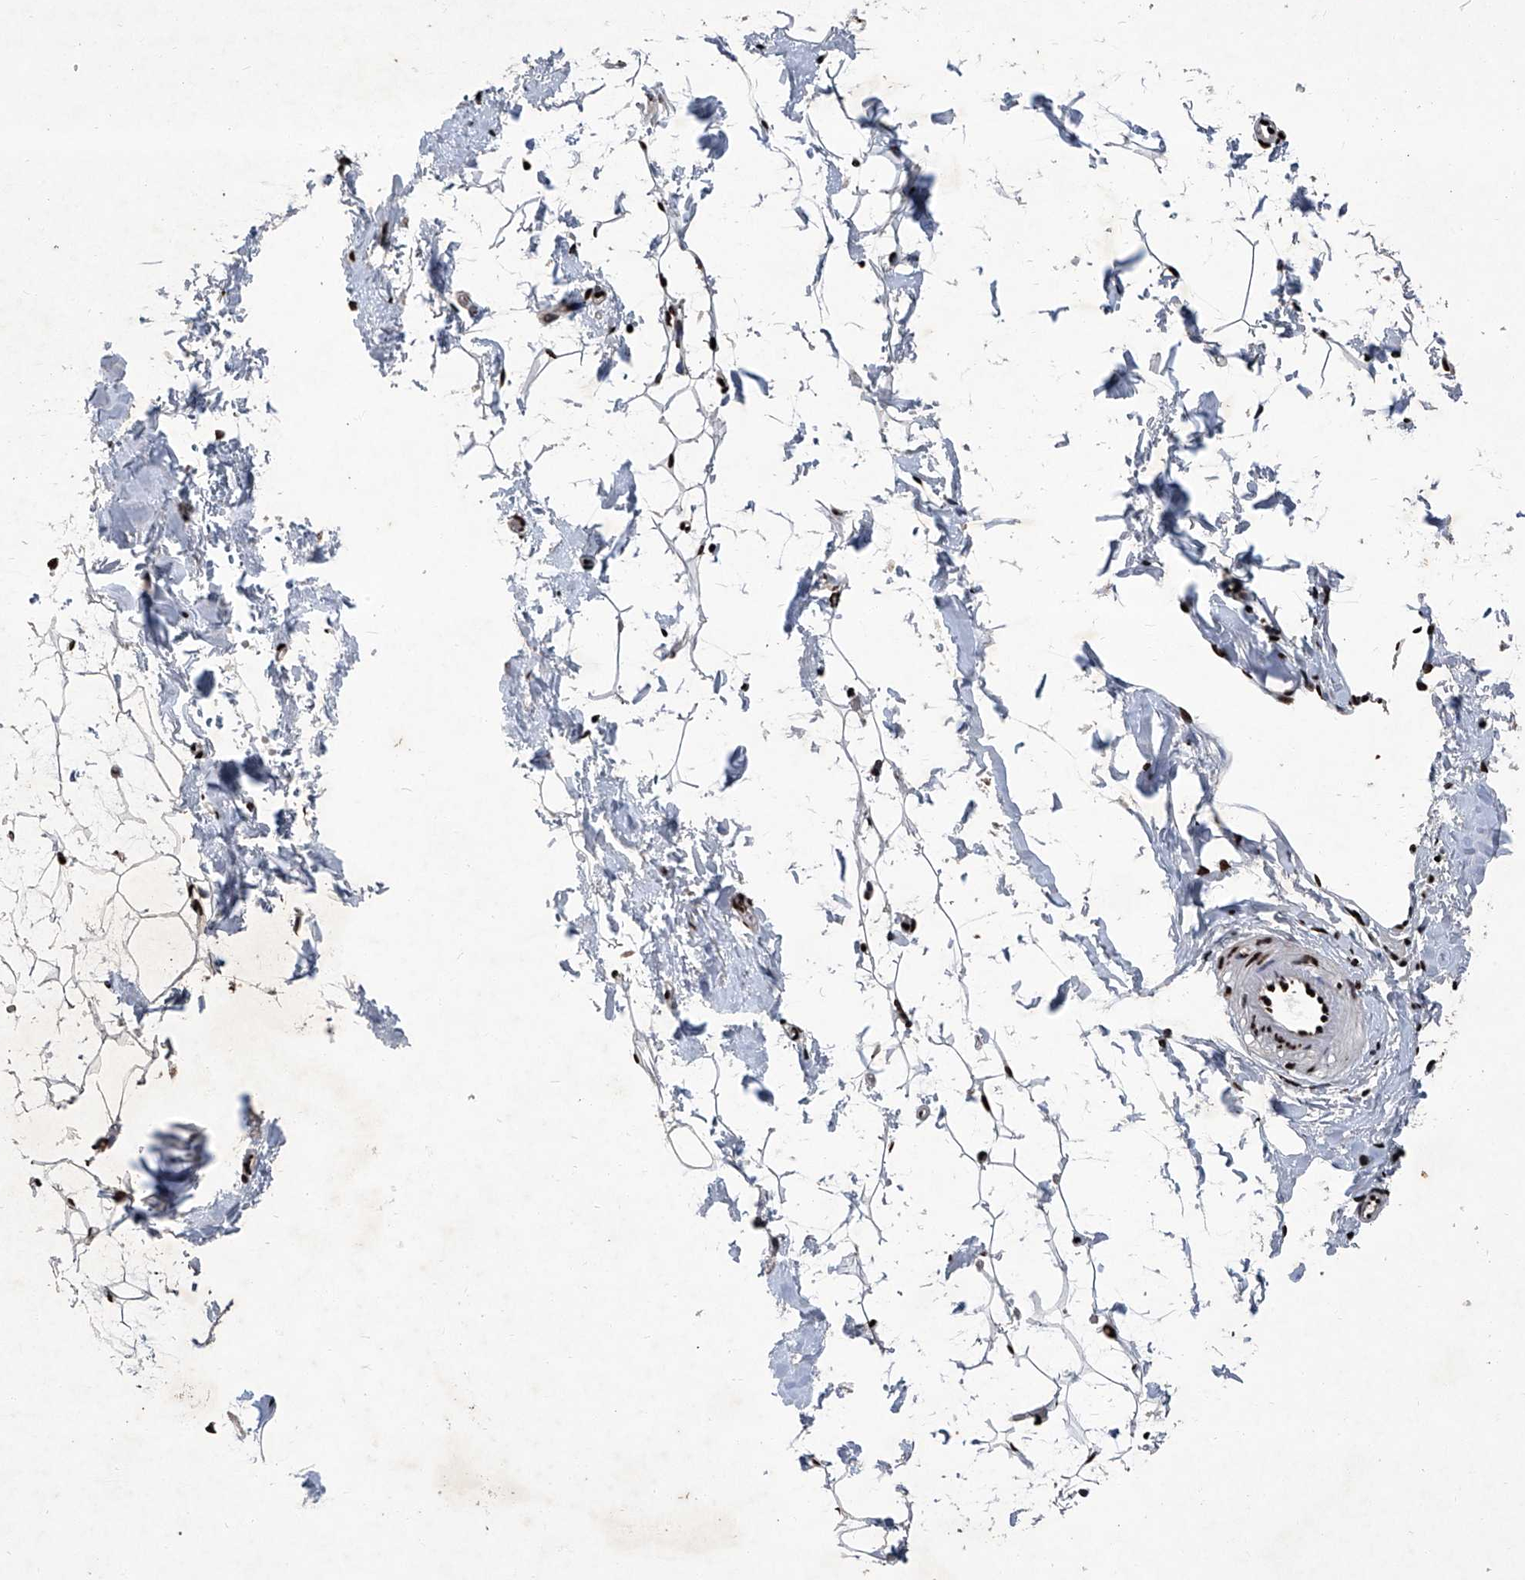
{"staining": {"intensity": "strong", "quantity": ">75%", "location": "nuclear"}, "tissue": "adipose tissue", "cell_type": "Adipocytes", "image_type": "normal", "snomed": [{"axis": "morphology", "description": "Normal tissue, NOS"}, {"axis": "topography", "description": "Breast"}], "caption": "The micrograph shows a brown stain indicating the presence of a protein in the nuclear of adipocytes in adipose tissue. The staining is performed using DAB (3,3'-diaminobenzidine) brown chromogen to label protein expression. The nuclei are counter-stained blue using hematoxylin.", "gene": "DDX39B", "patient": {"sex": "female", "age": 23}}